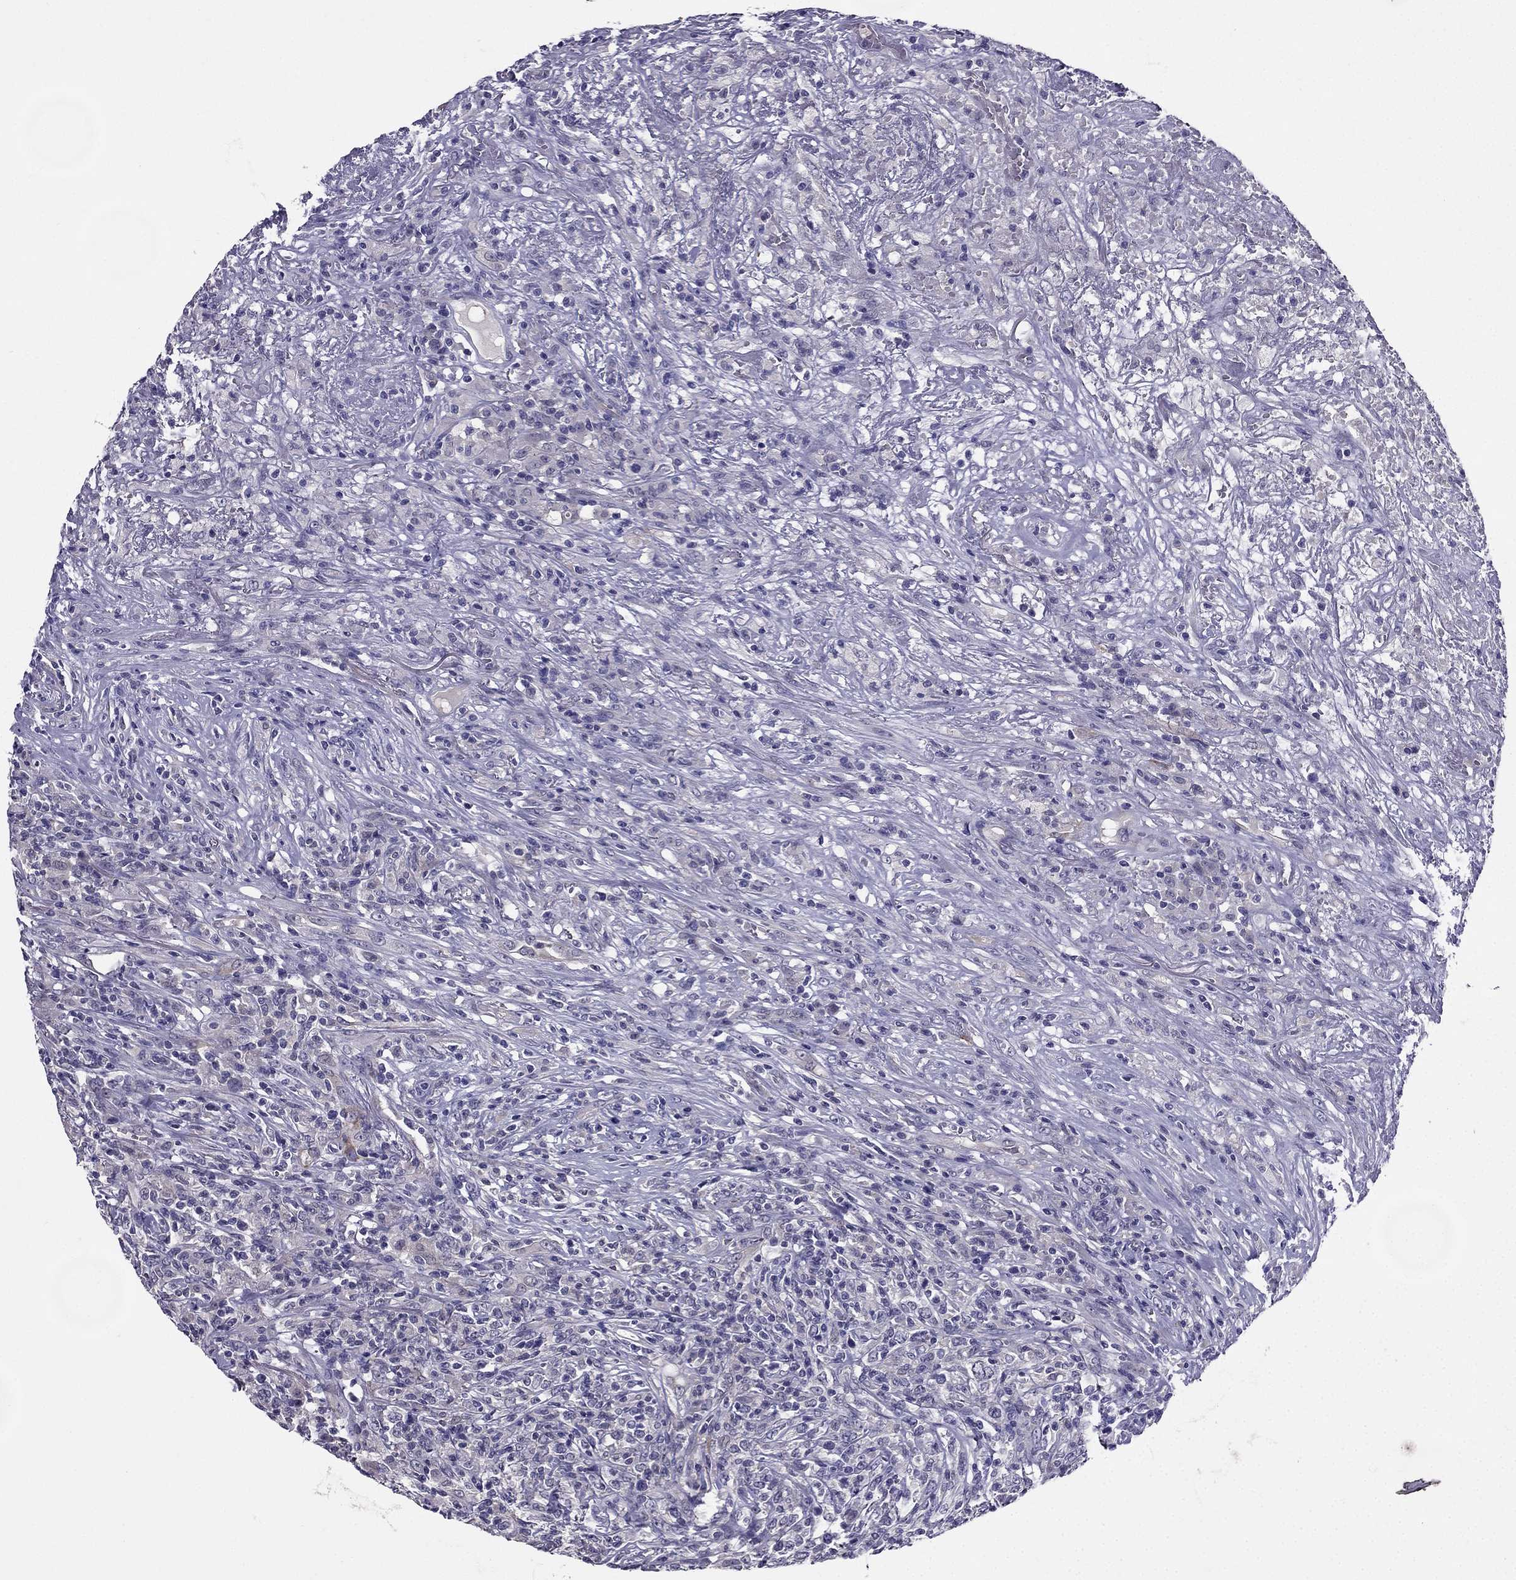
{"staining": {"intensity": "negative", "quantity": "none", "location": "none"}, "tissue": "lymphoma", "cell_type": "Tumor cells", "image_type": "cancer", "snomed": [{"axis": "morphology", "description": "Malignant lymphoma, non-Hodgkin's type, High grade"}, {"axis": "topography", "description": "Lung"}], "caption": "IHC photomicrograph of human lymphoma stained for a protein (brown), which reveals no expression in tumor cells.", "gene": "DUSP15", "patient": {"sex": "male", "age": 79}}